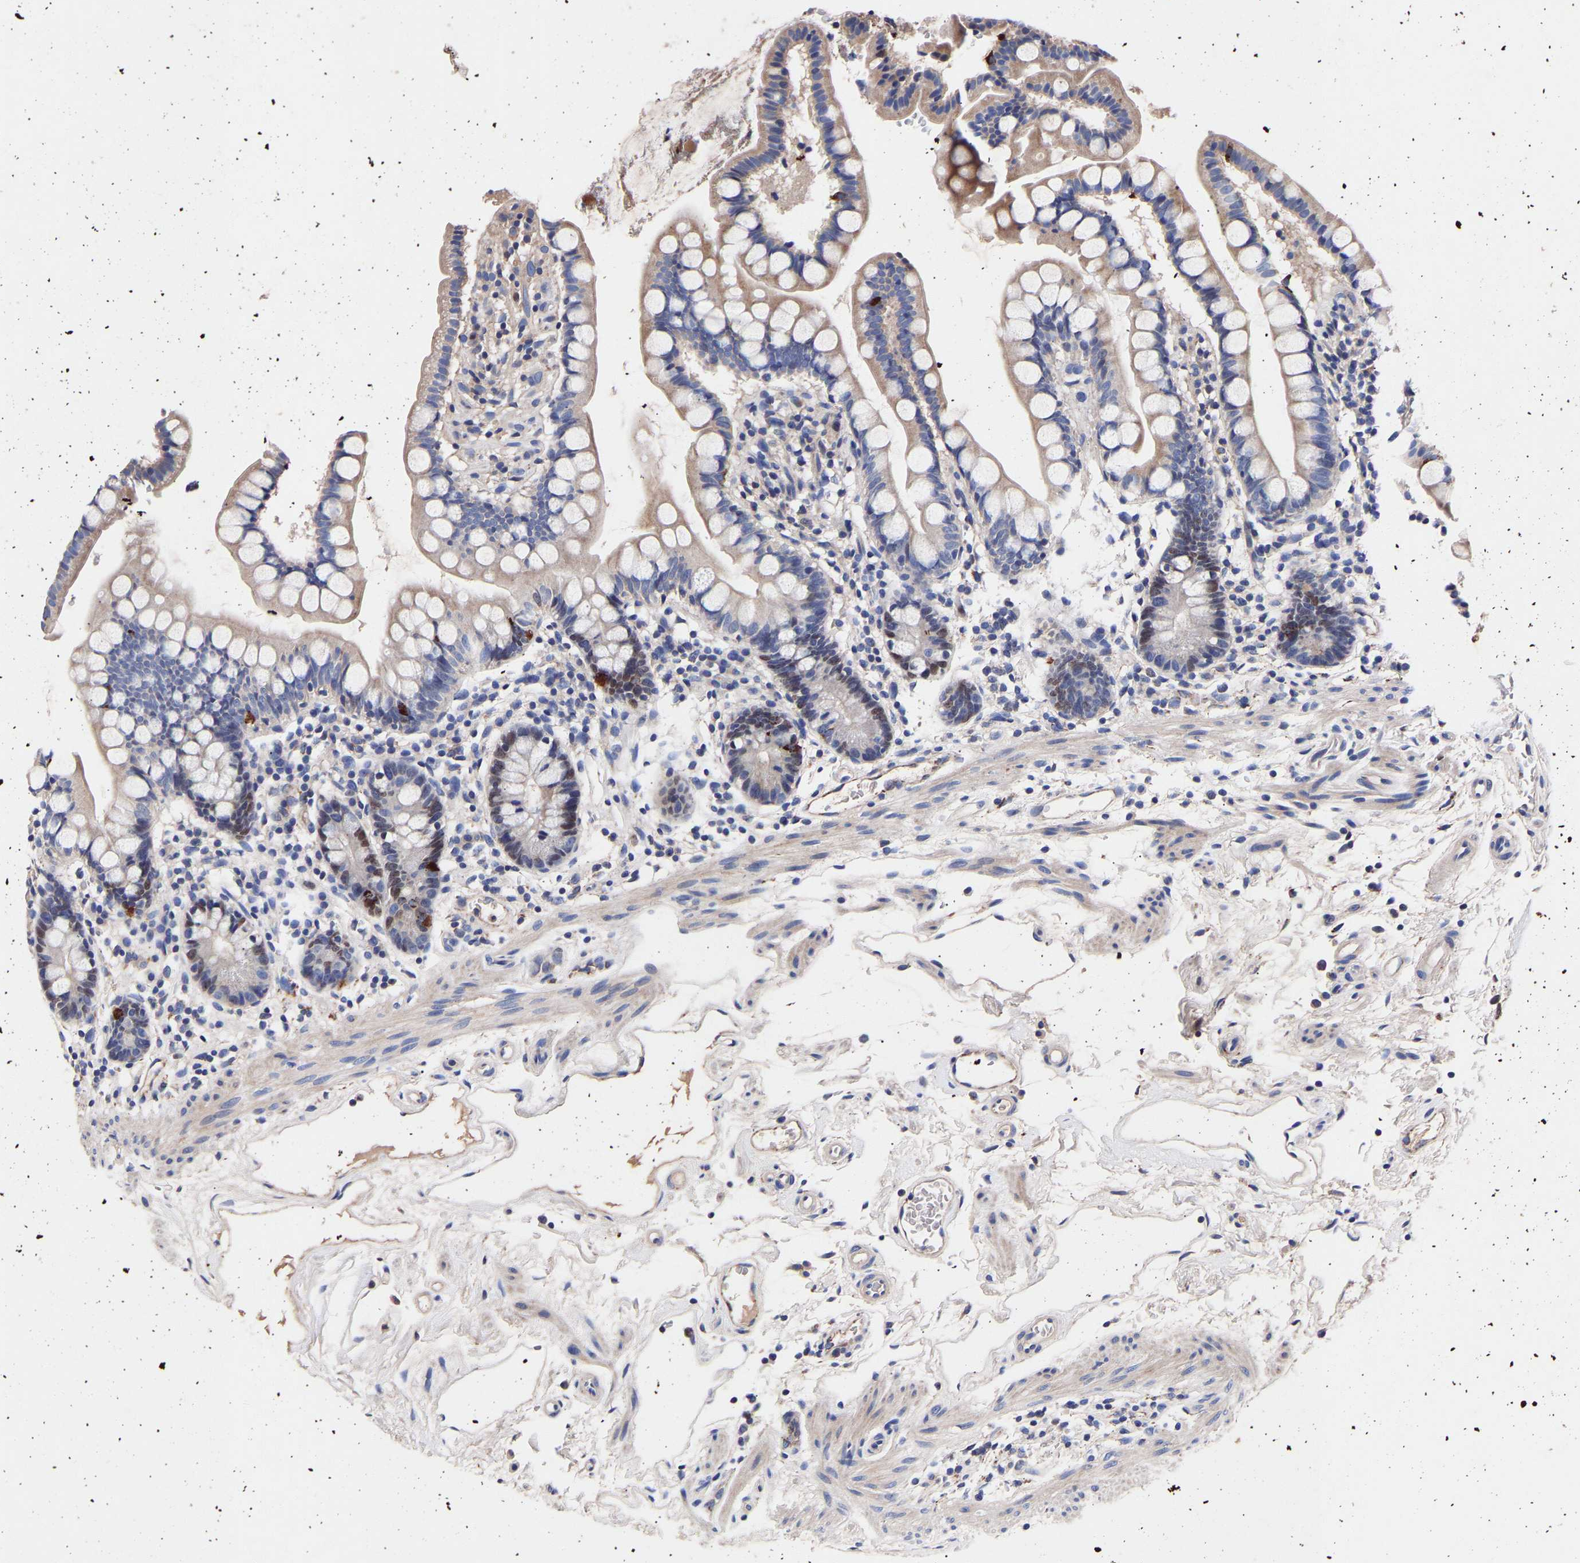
{"staining": {"intensity": "strong", "quantity": "<25%", "location": "cytoplasmic/membranous,nuclear"}, "tissue": "small intestine", "cell_type": "Glandular cells", "image_type": "normal", "snomed": [{"axis": "morphology", "description": "Normal tissue, NOS"}, {"axis": "topography", "description": "Small intestine"}], "caption": "IHC of benign human small intestine shows medium levels of strong cytoplasmic/membranous,nuclear expression in approximately <25% of glandular cells. (DAB IHC with brightfield microscopy, high magnification).", "gene": "SEM1", "patient": {"sex": "female", "age": 84}}